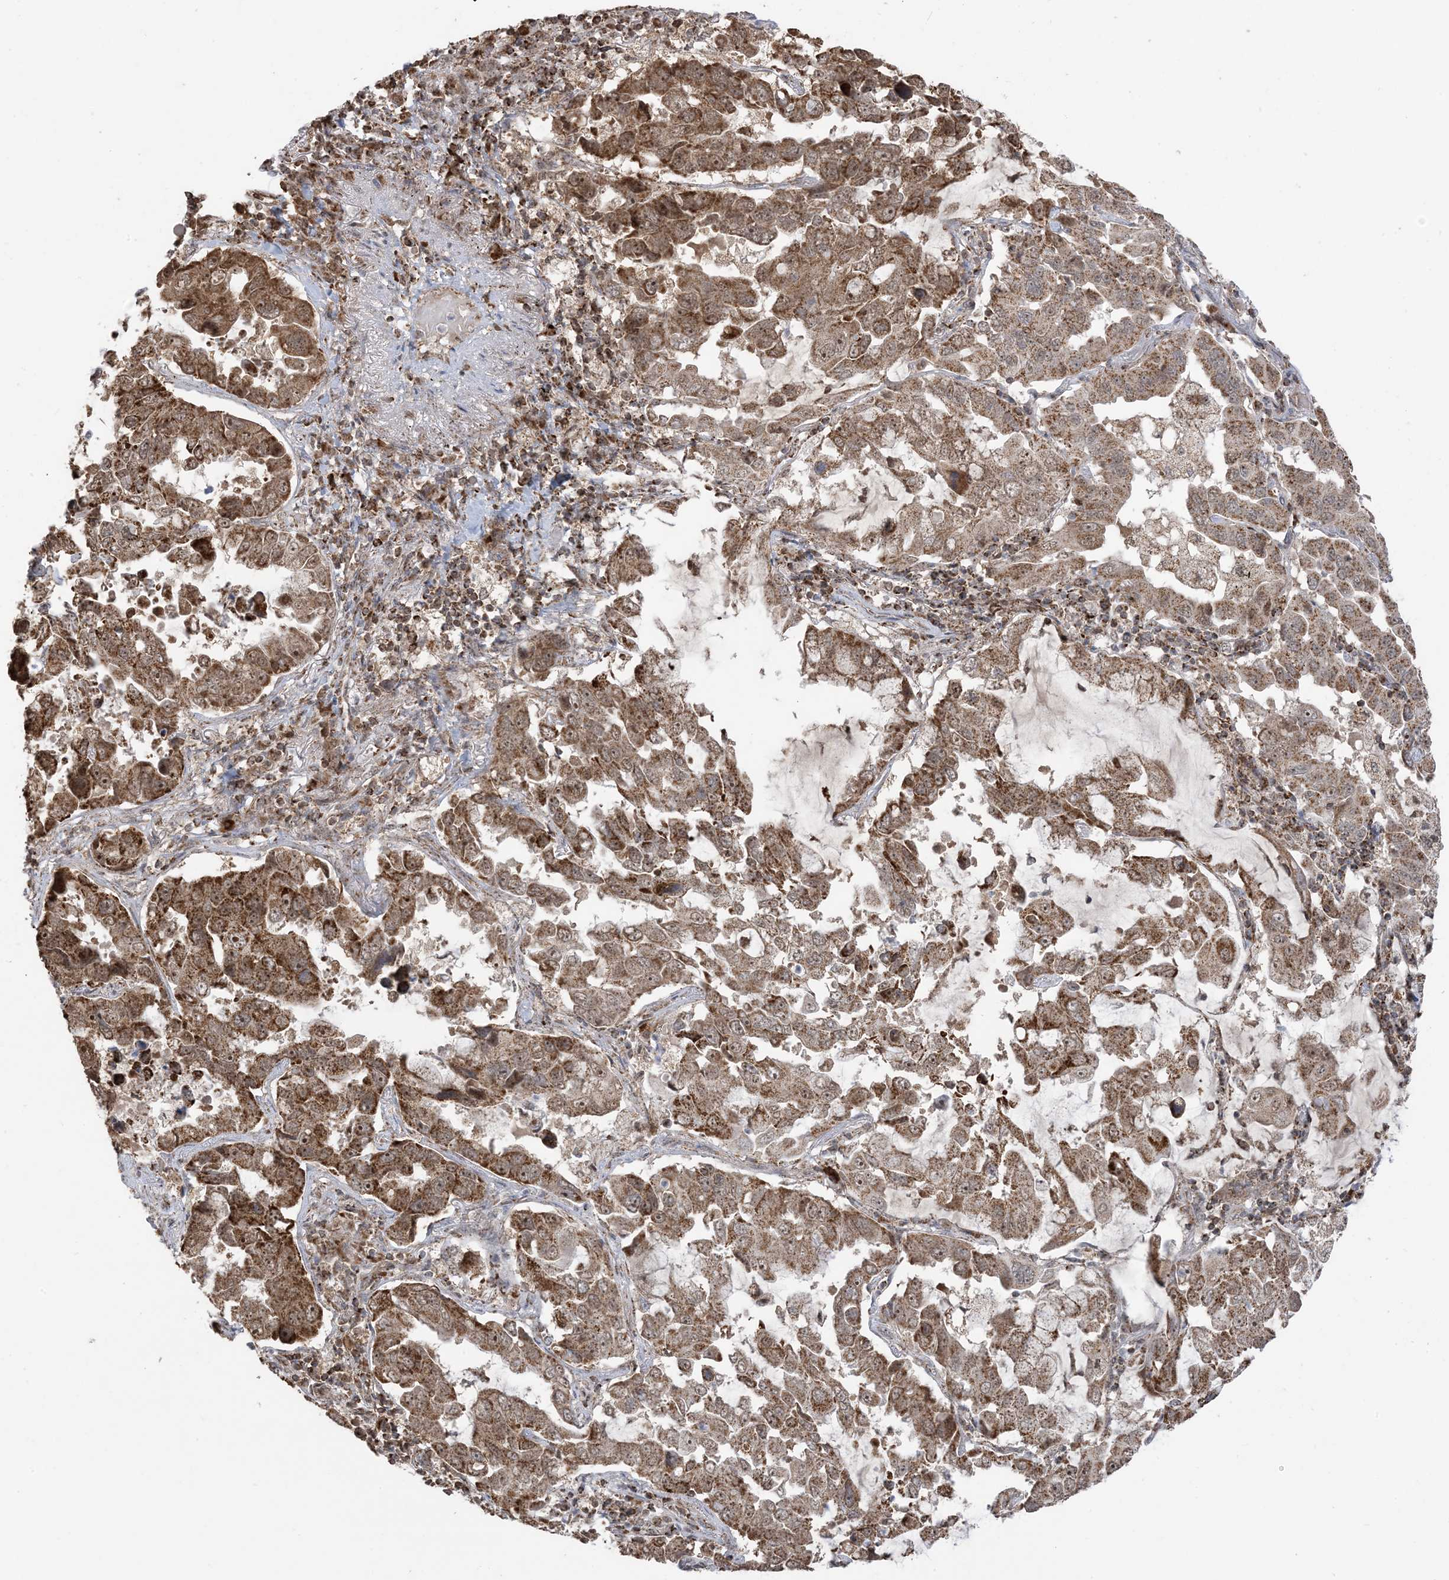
{"staining": {"intensity": "moderate", "quantity": ">75%", "location": "cytoplasmic/membranous,nuclear"}, "tissue": "lung cancer", "cell_type": "Tumor cells", "image_type": "cancer", "snomed": [{"axis": "morphology", "description": "Adenocarcinoma, NOS"}, {"axis": "topography", "description": "Lung"}], "caption": "The image shows a brown stain indicating the presence of a protein in the cytoplasmic/membranous and nuclear of tumor cells in lung cancer.", "gene": "MAPKBP1", "patient": {"sex": "male", "age": 64}}